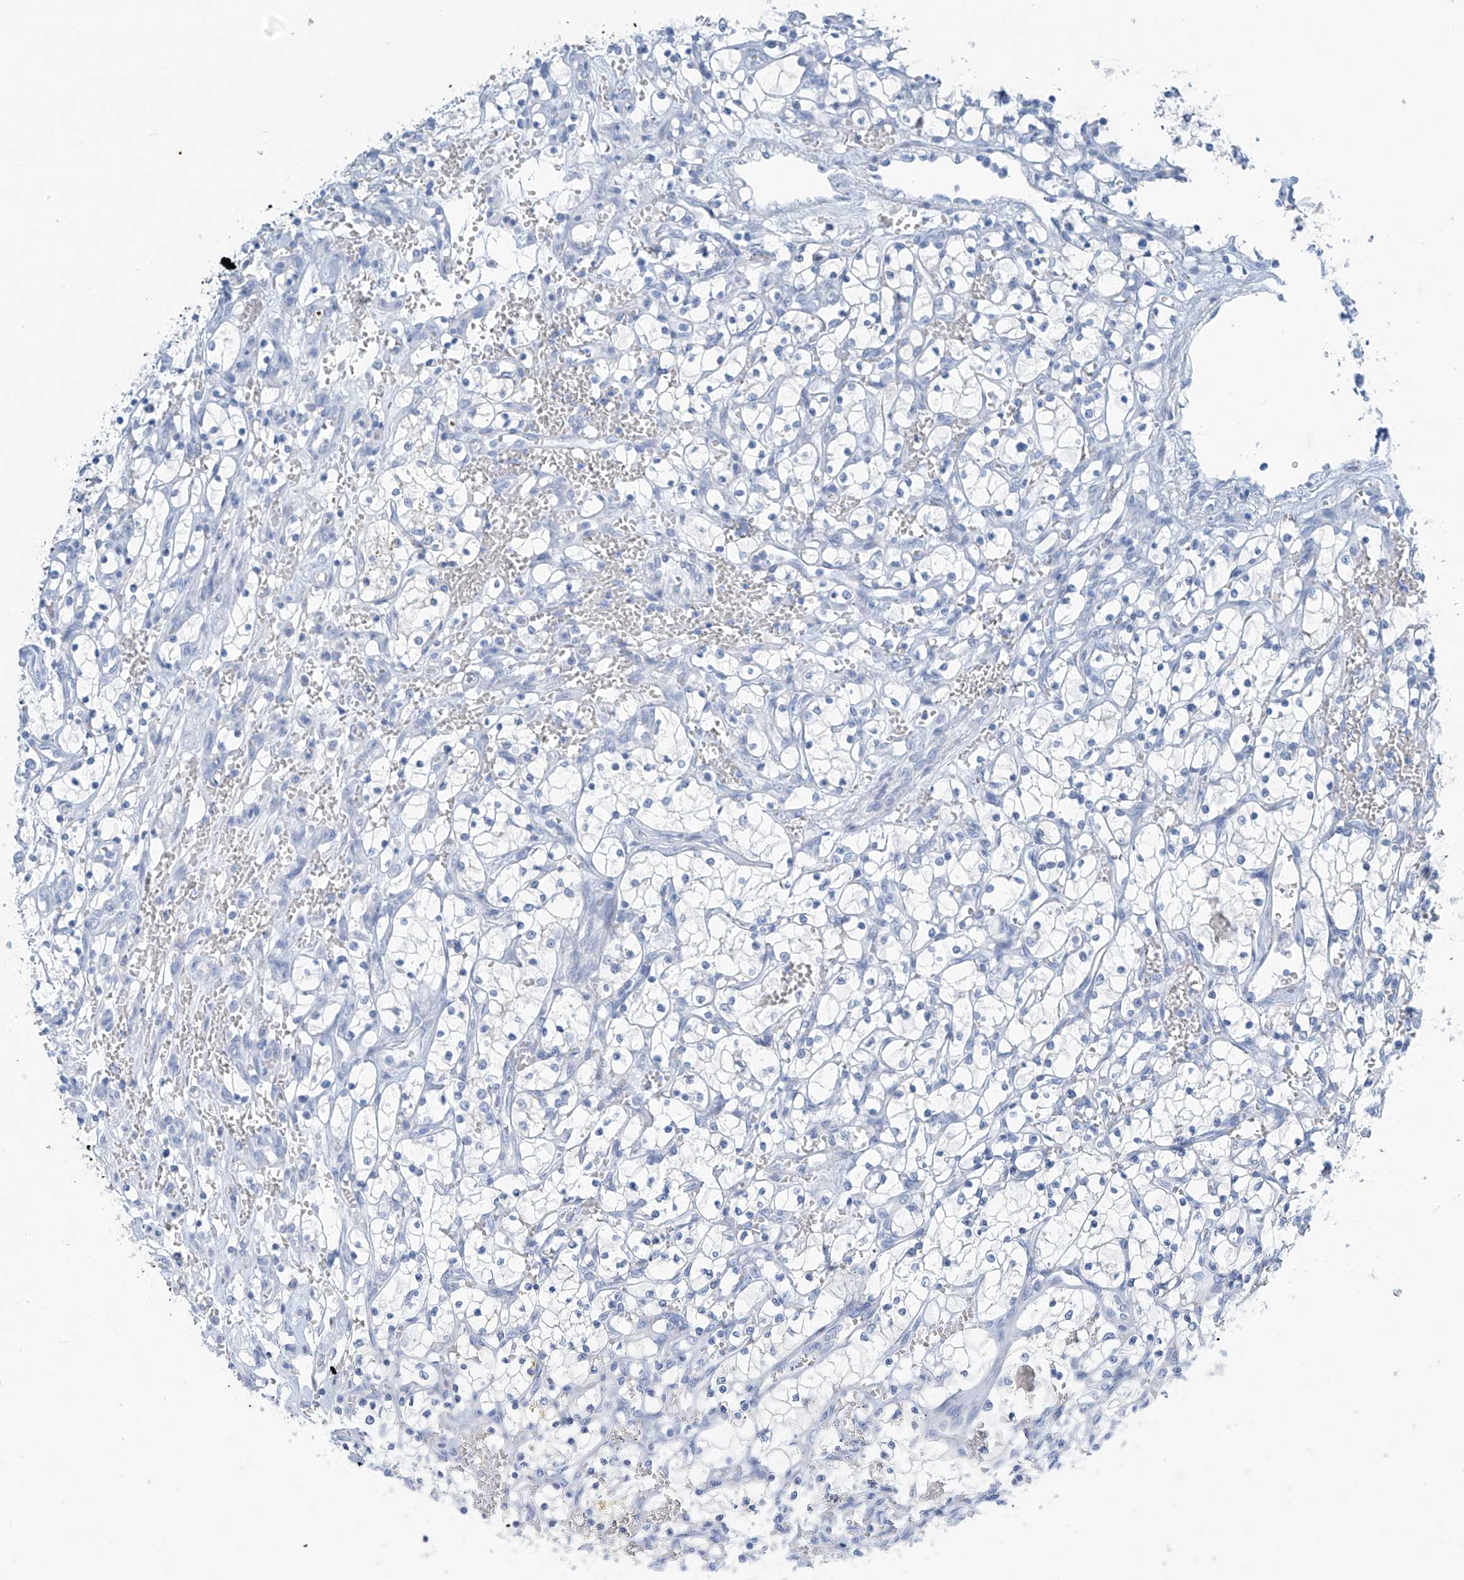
{"staining": {"intensity": "negative", "quantity": "none", "location": "none"}, "tissue": "renal cancer", "cell_type": "Tumor cells", "image_type": "cancer", "snomed": [{"axis": "morphology", "description": "Adenocarcinoma, NOS"}, {"axis": "topography", "description": "Kidney"}], "caption": "An immunohistochemistry image of adenocarcinoma (renal) is shown. There is no staining in tumor cells of adenocarcinoma (renal). (DAB (3,3'-diaminobenzidine) IHC visualized using brightfield microscopy, high magnification).", "gene": "SGO2", "patient": {"sex": "female", "age": 69}}